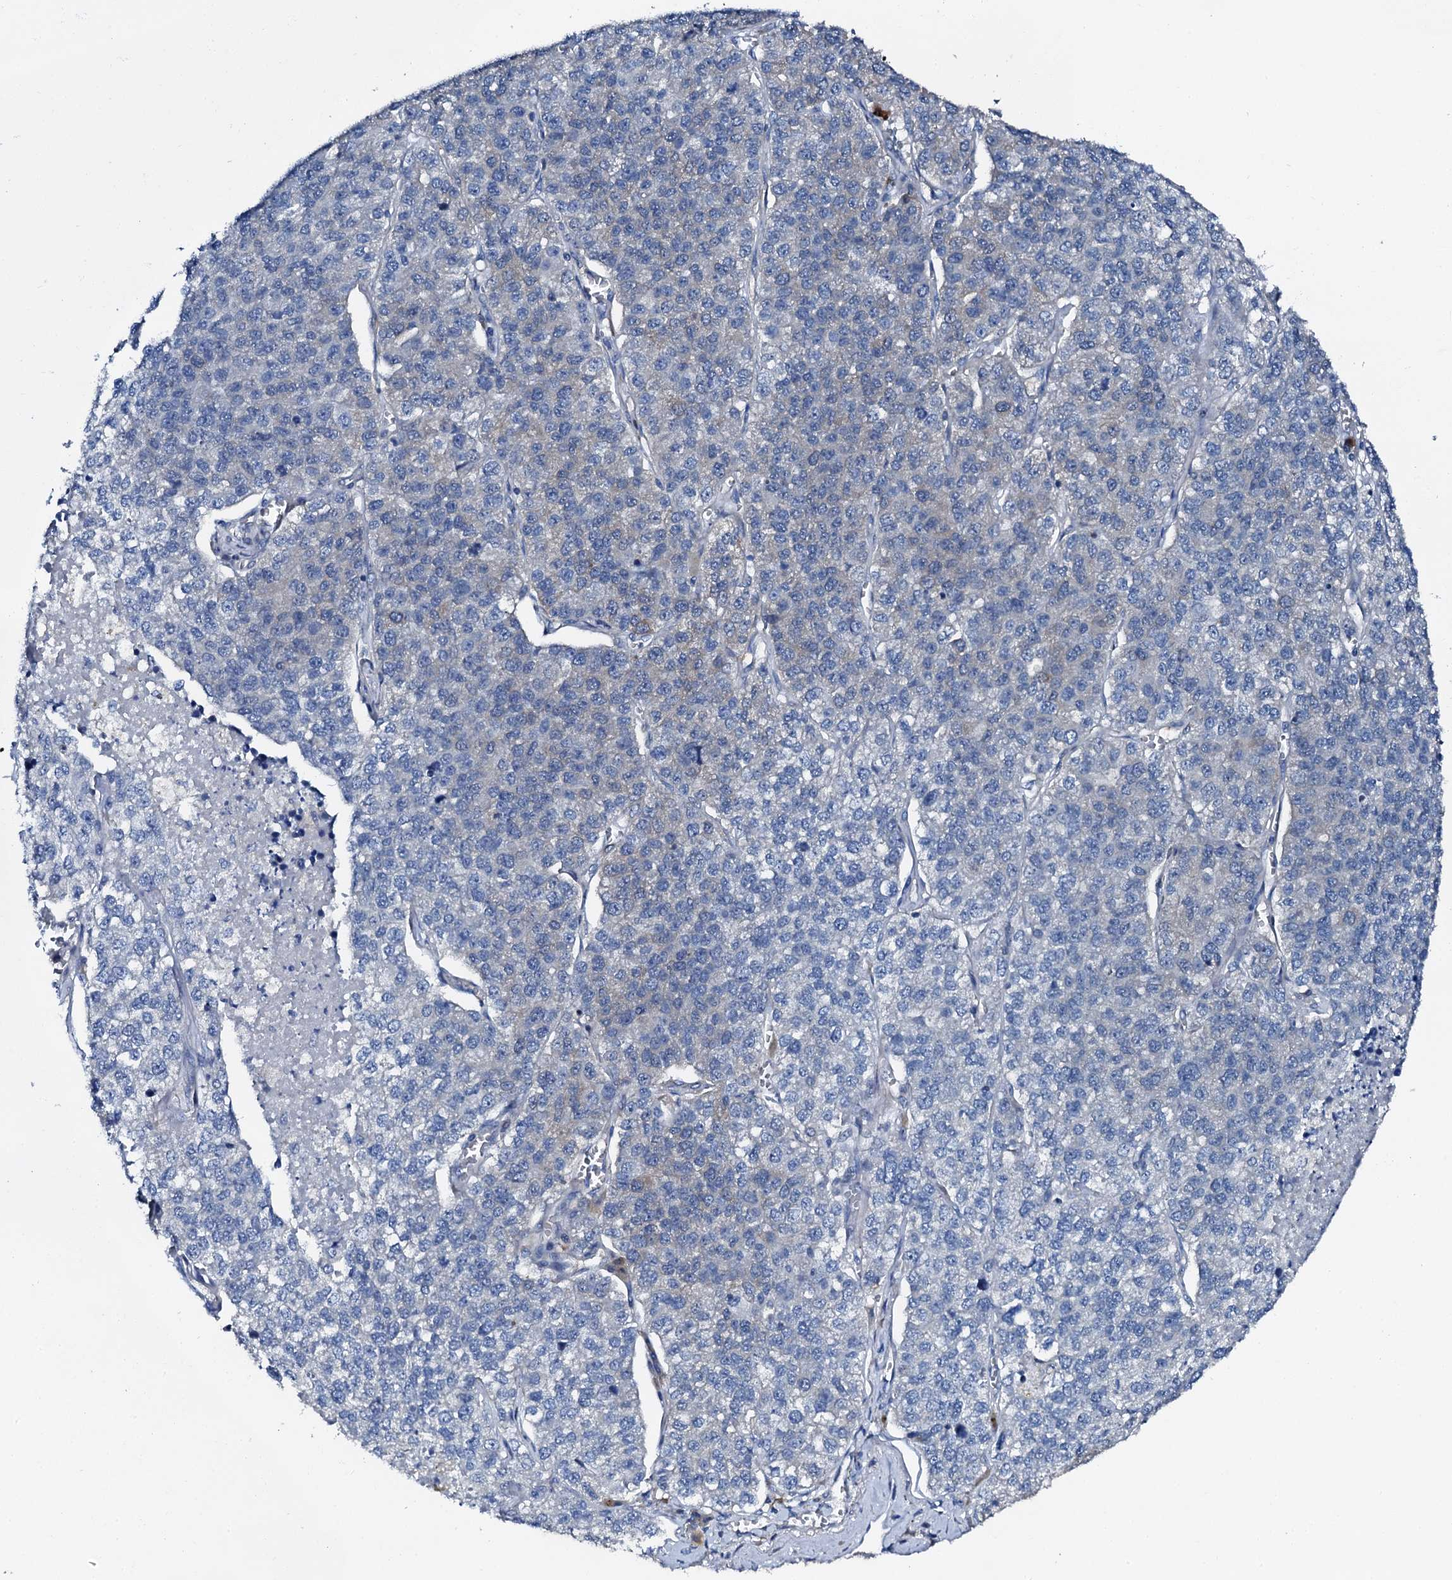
{"staining": {"intensity": "negative", "quantity": "none", "location": "none"}, "tissue": "lung cancer", "cell_type": "Tumor cells", "image_type": "cancer", "snomed": [{"axis": "morphology", "description": "Adenocarcinoma, NOS"}, {"axis": "topography", "description": "Lung"}], "caption": "Histopathology image shows no protein expression in tumor cells of lung cancer (adenocarcinoma) tissue.", "gene": "GFOD2", "patient": {"sex": "male", "age": 49}}